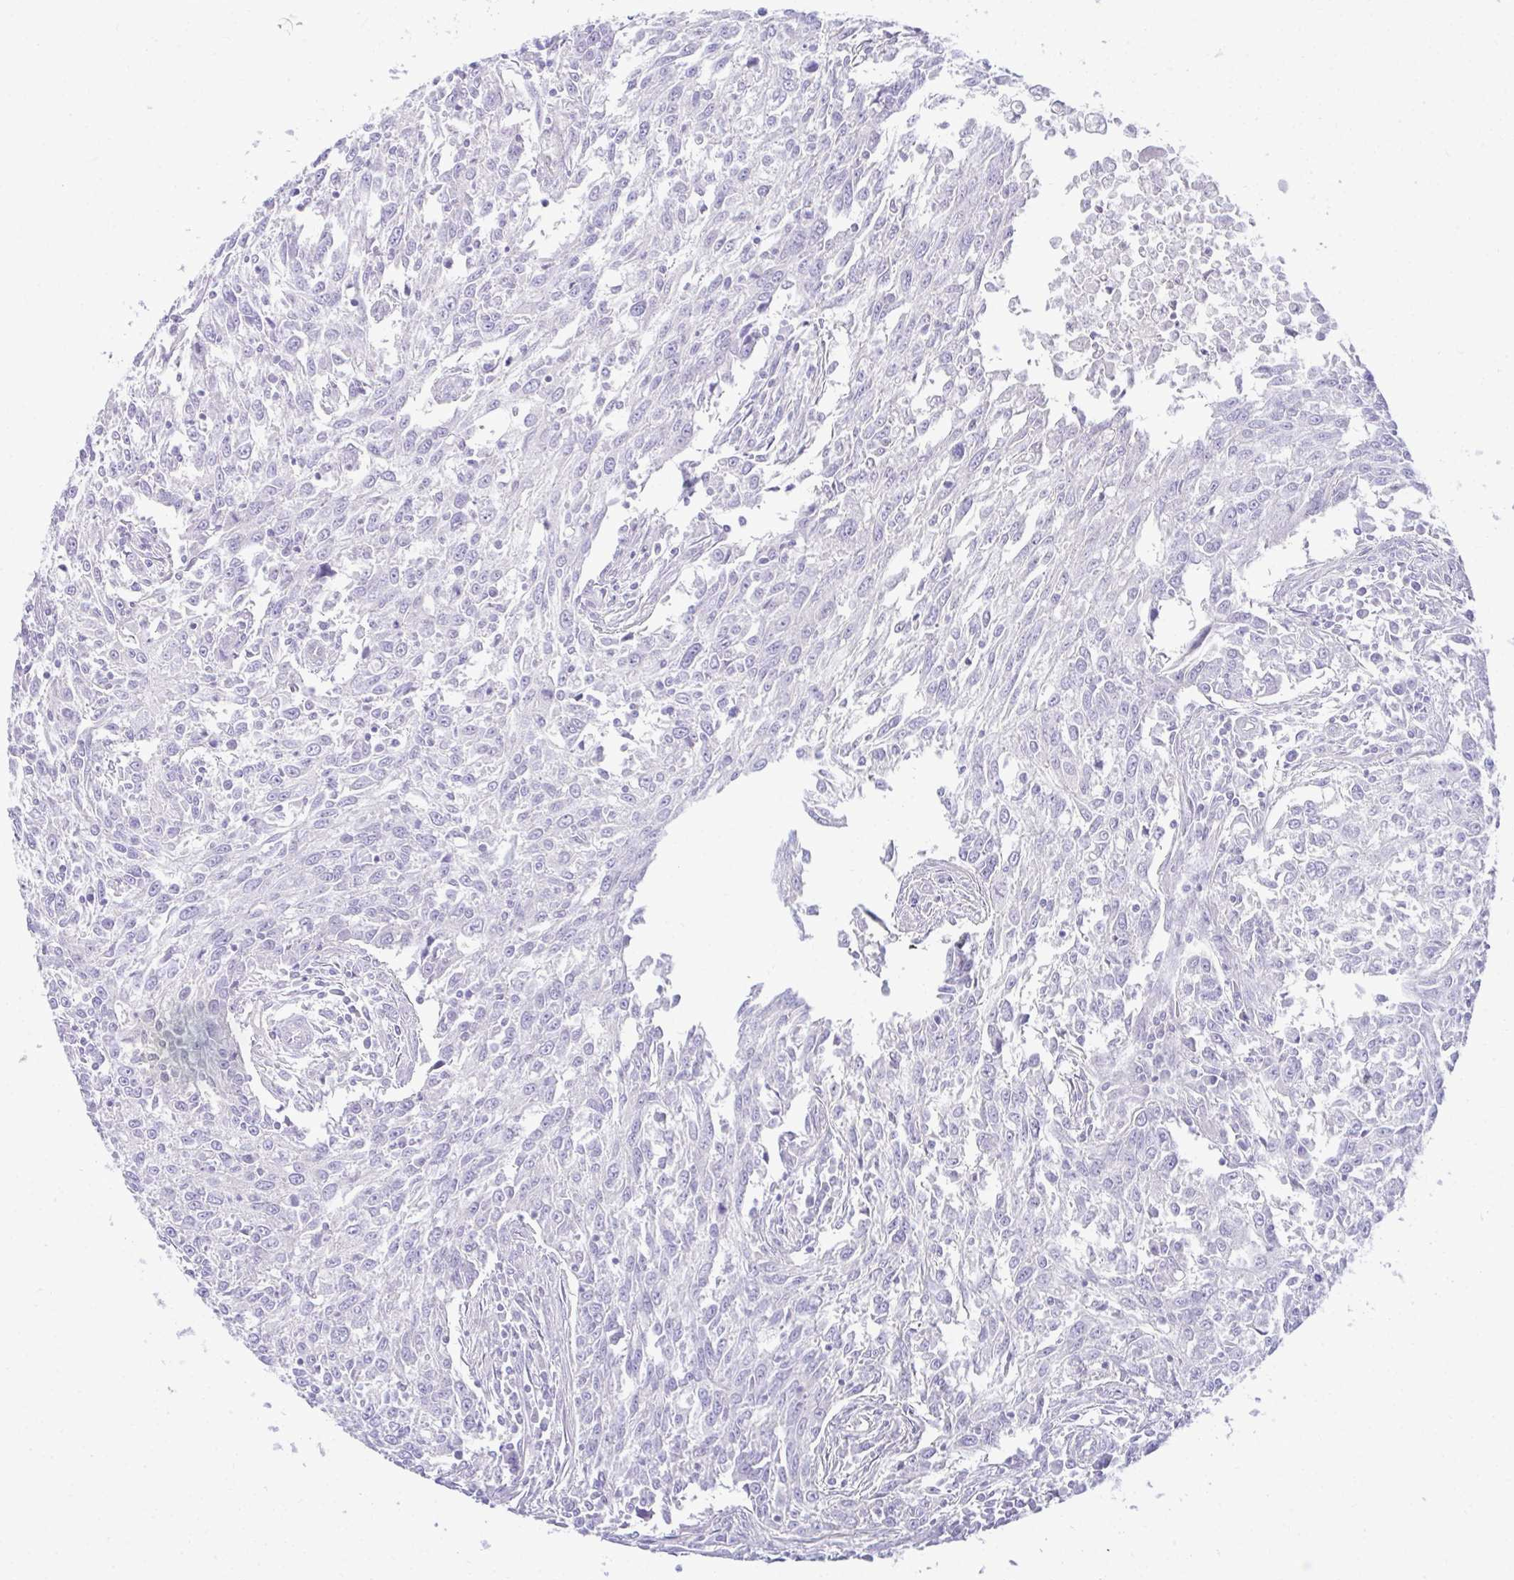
{"staining": {"intensity": "negative", "quantity": "none", "location": "none"}, "tissue": "breast cancer", "cell_type": "Tumor cells", "image_type": "cancer", "snomed": [{"axis": "morphology", "description": "Duct carcinoma"}, {"axis": "topography", "description": "Breast"}], "caption": "An immunohistochemistry (IHC) micrograph of breast cancer (intraductal carcinoma) is shown. There is no staining in tumor cells of breast cancer (intraductal carcinoma).", "gene": "PGM2L1", "patient": {"sex": "female", "age": 50}}